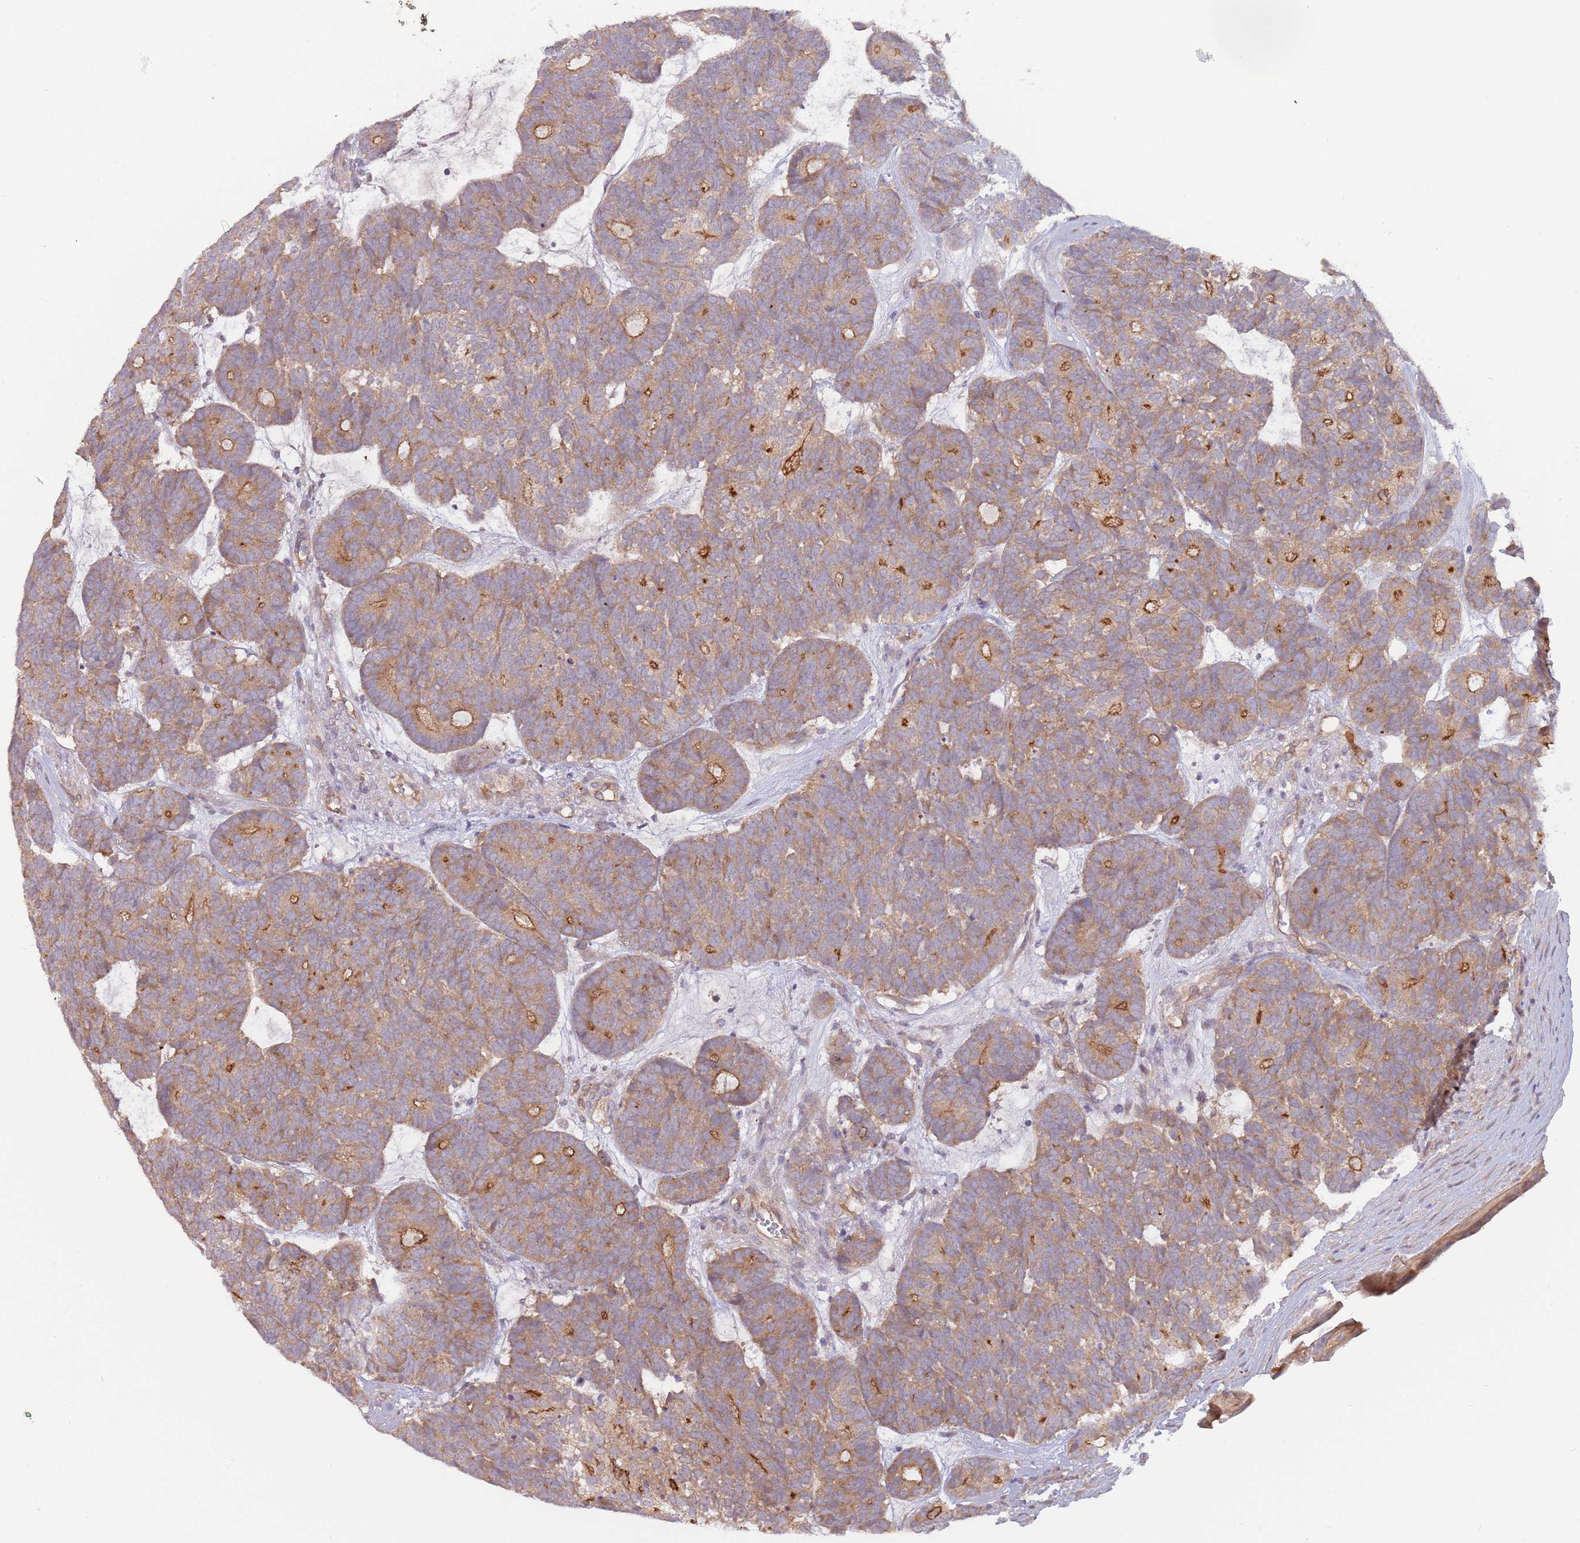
{"staining": {"intensity": "moderate", "quantity": ">75%", "location": "cytoplasmic/membranous"}, "tissue": "head and neck cancer", "cell_type": "Tumor cells", "image_type": "cancer", "snomed": [{"axis": "morphology", "description": "Adenocarcinoma, NOS"}, {"axis": "topography", "description": "Head-Neck"}], "caption": "Brown immunohistochemical staining in human adenocarcinoma (head and neck) demonstrates moderate cytoplasmic/membranous staining in about >75% of tumor cells.", "gene": "SAV1", "patient": {"sex": "female", "age": 81}}